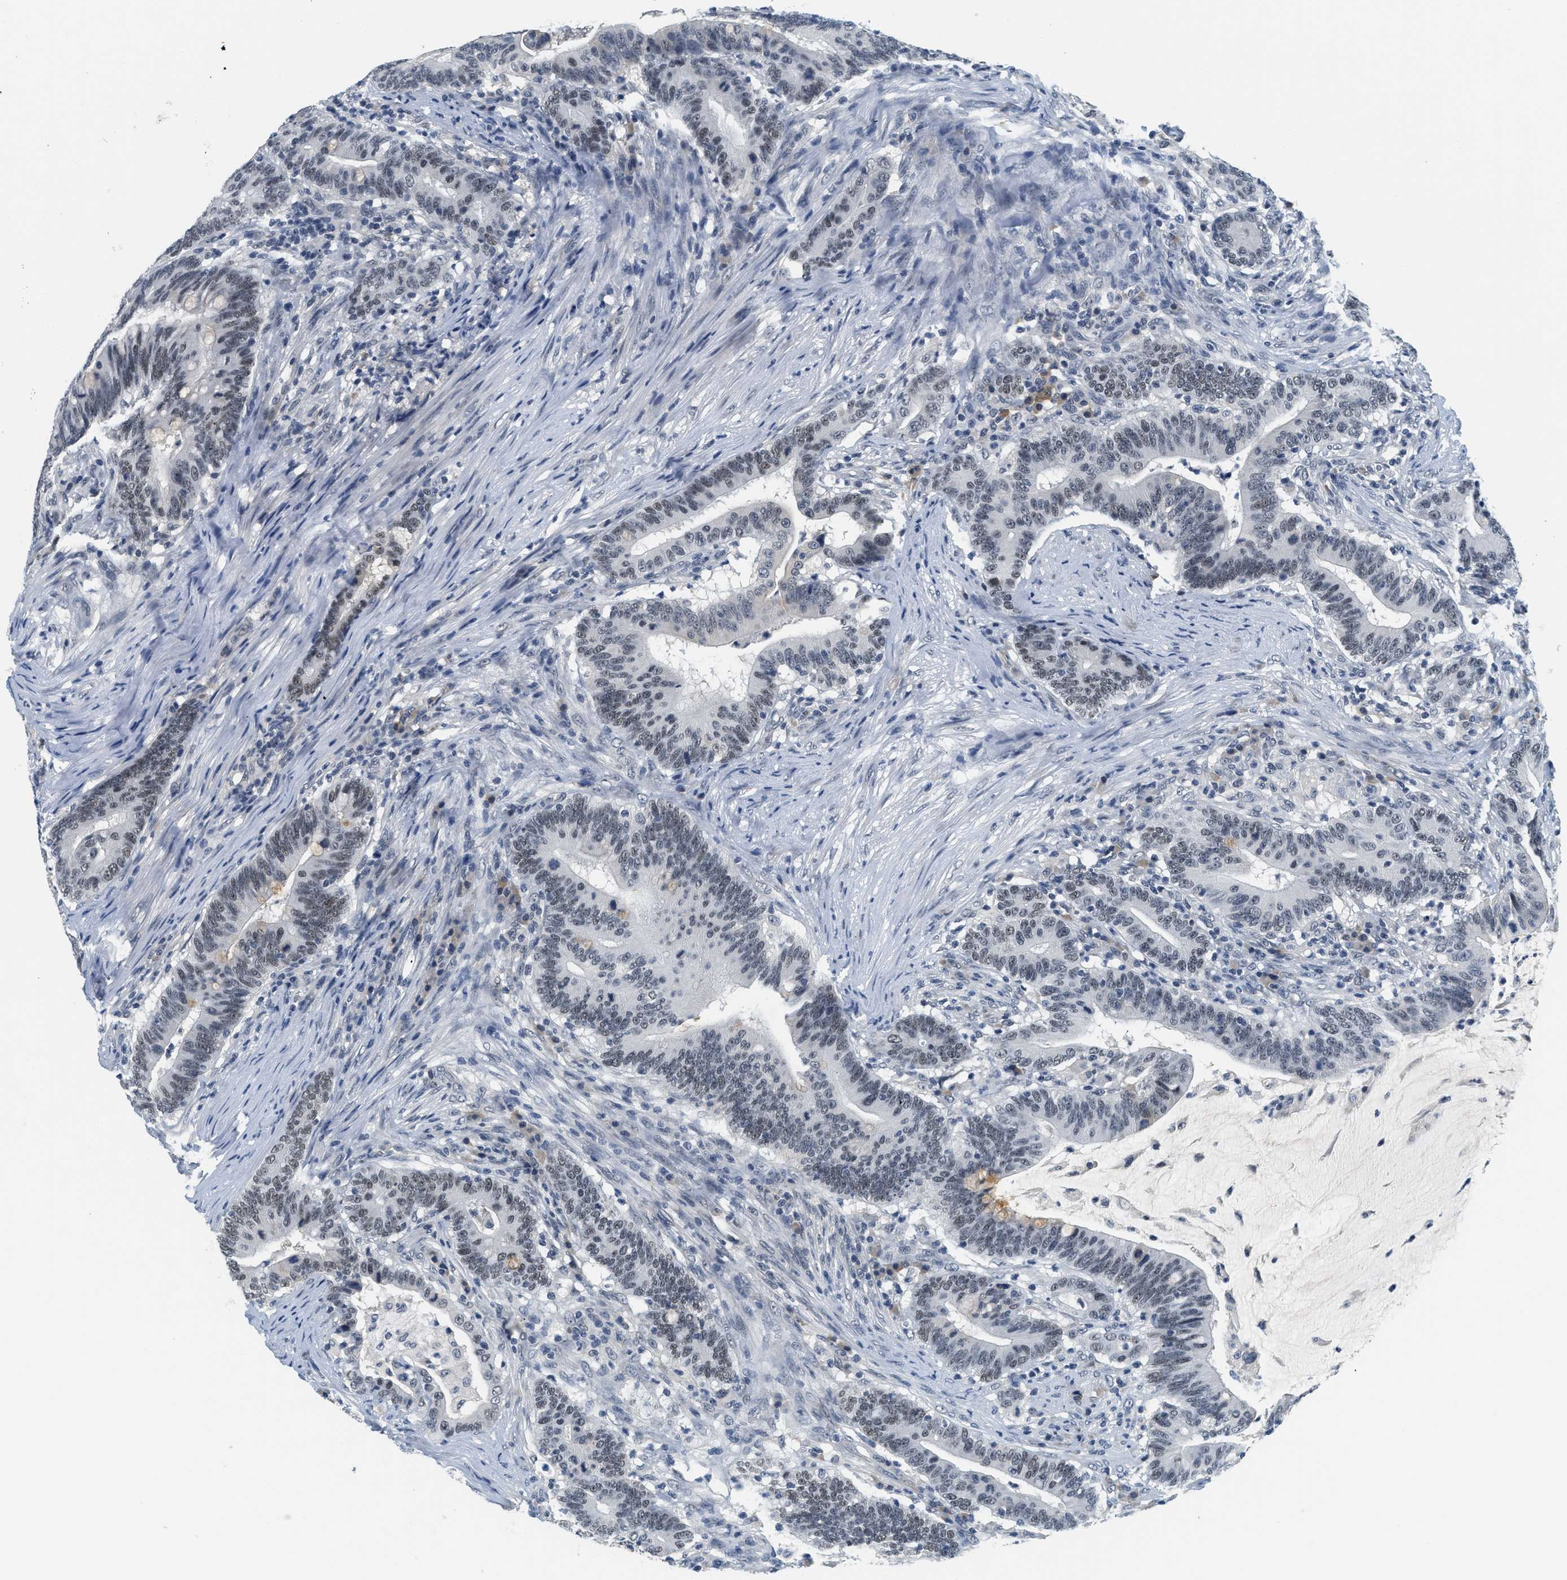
{"staining": {"intensity": "weak", "quantity": ">75%", "location": "nuclear"}, "tissue": "colorectal cancer", "cell_type": "Tumor cells", "image_type": "cancer", "snomed": [{"axis": "morphology", "description": "Normal tissue, NOS"}, {"axis": "morphology", "description": "Adenocarcinoma, NOS"}, {"axis": "topography", "description": "Colon"}], "caption": "Immunohistochemical staining of human colorectal cancer reveals weak nuclear protein staining in about >75% of tumor cells.", "gene": "MZF1", "patient": {"sex": "female", "age": 66}}